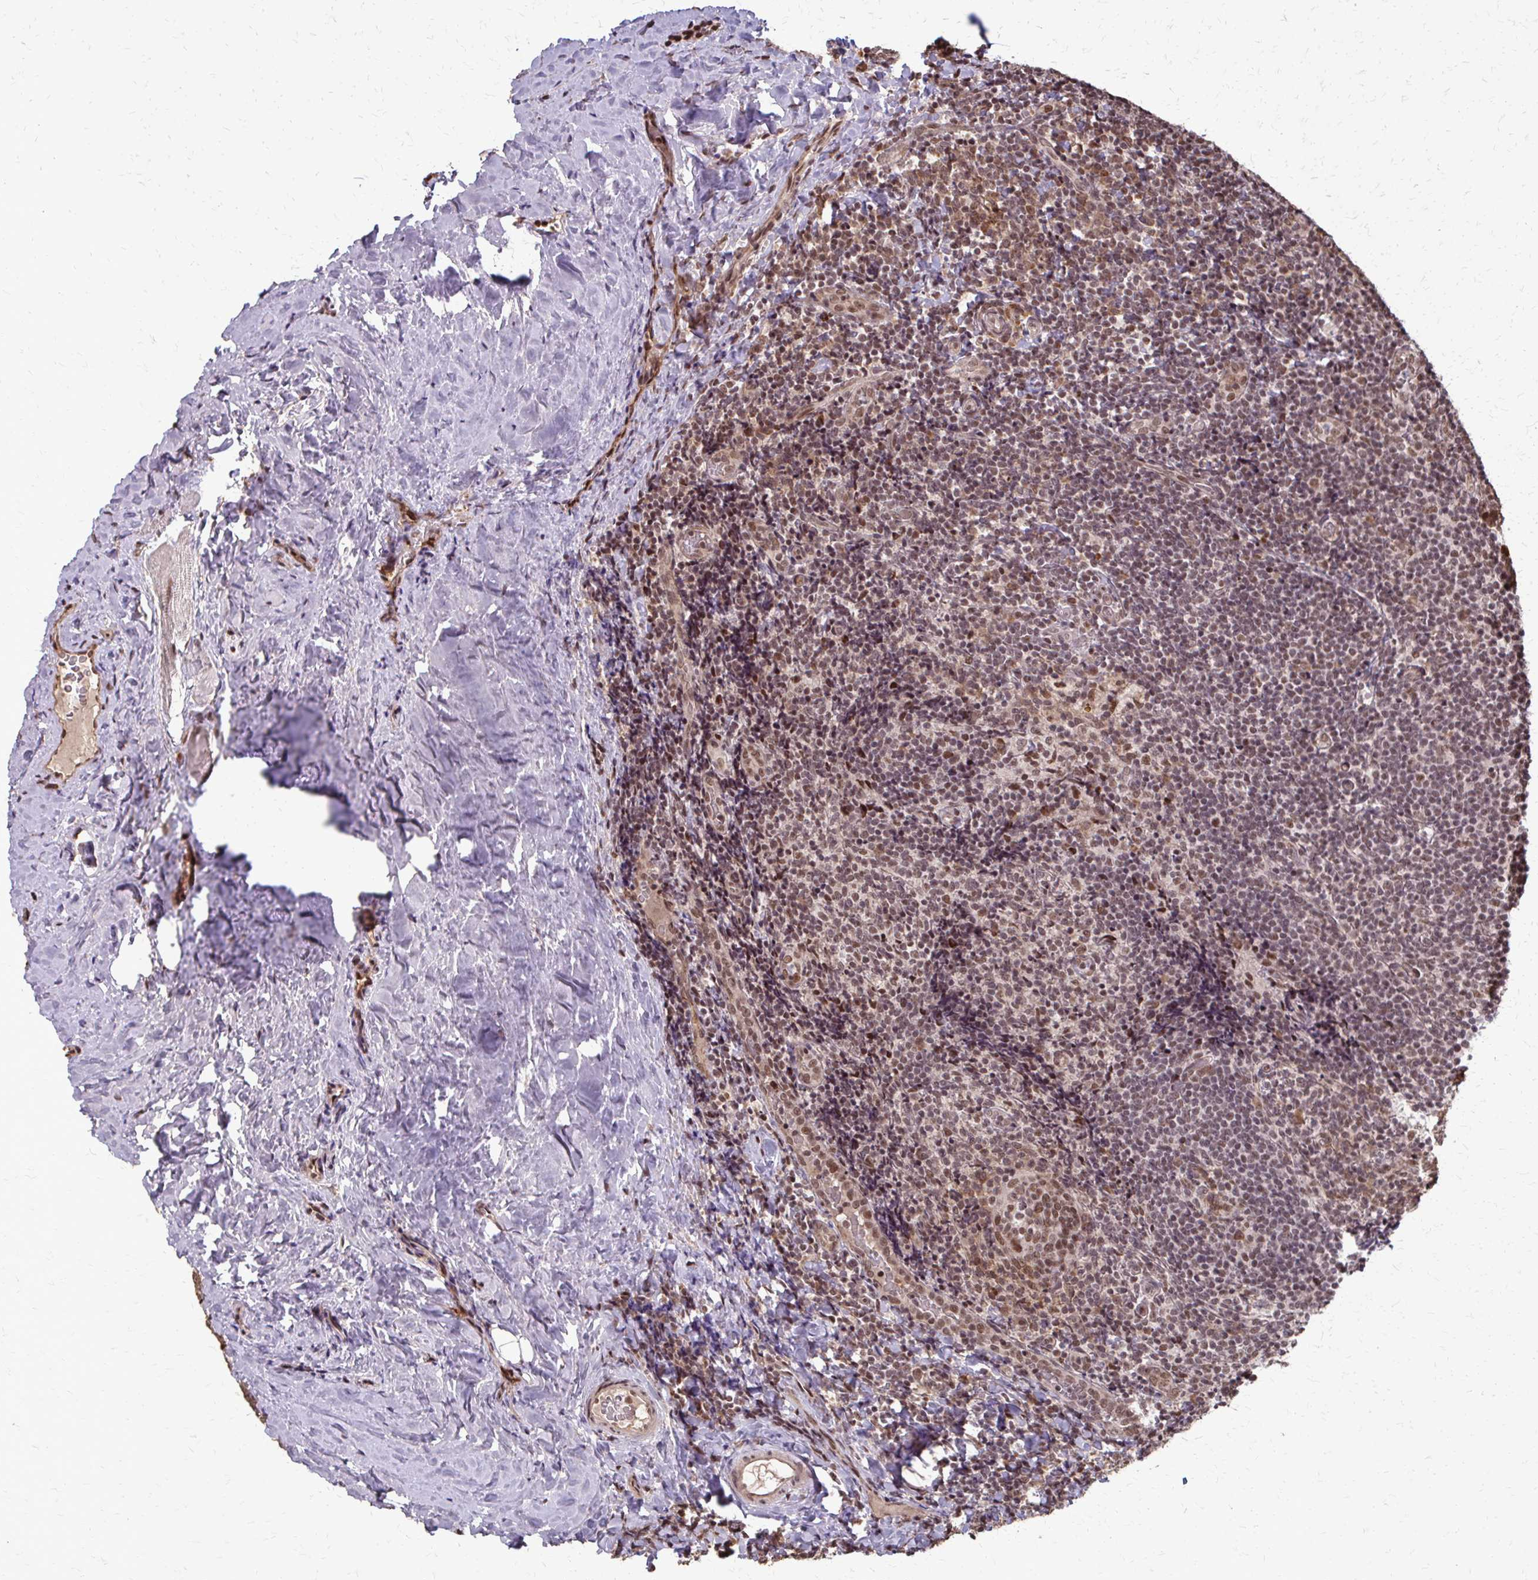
{"staining": {"intensity": "weak", "quantity": "25%-75%", "location": "nuclear"}, "tissue": "tonsil", "cell_type": "Germinal center cells", "image_type": "normal", "snomed": [{"axis": "morphology", "description": "Normal tissue, NOS"}, {"axis": "topography", "description": "Tonsil"}], "caption": "A low amount of weak nuclear expression is seen in about 25%-75% of germinal center cells in benign tonsil. (DAB = brown stain, brightfield microscopy at high magnification).", "gene": "SS18", "patient": {"sex": "male", "age": 17}}